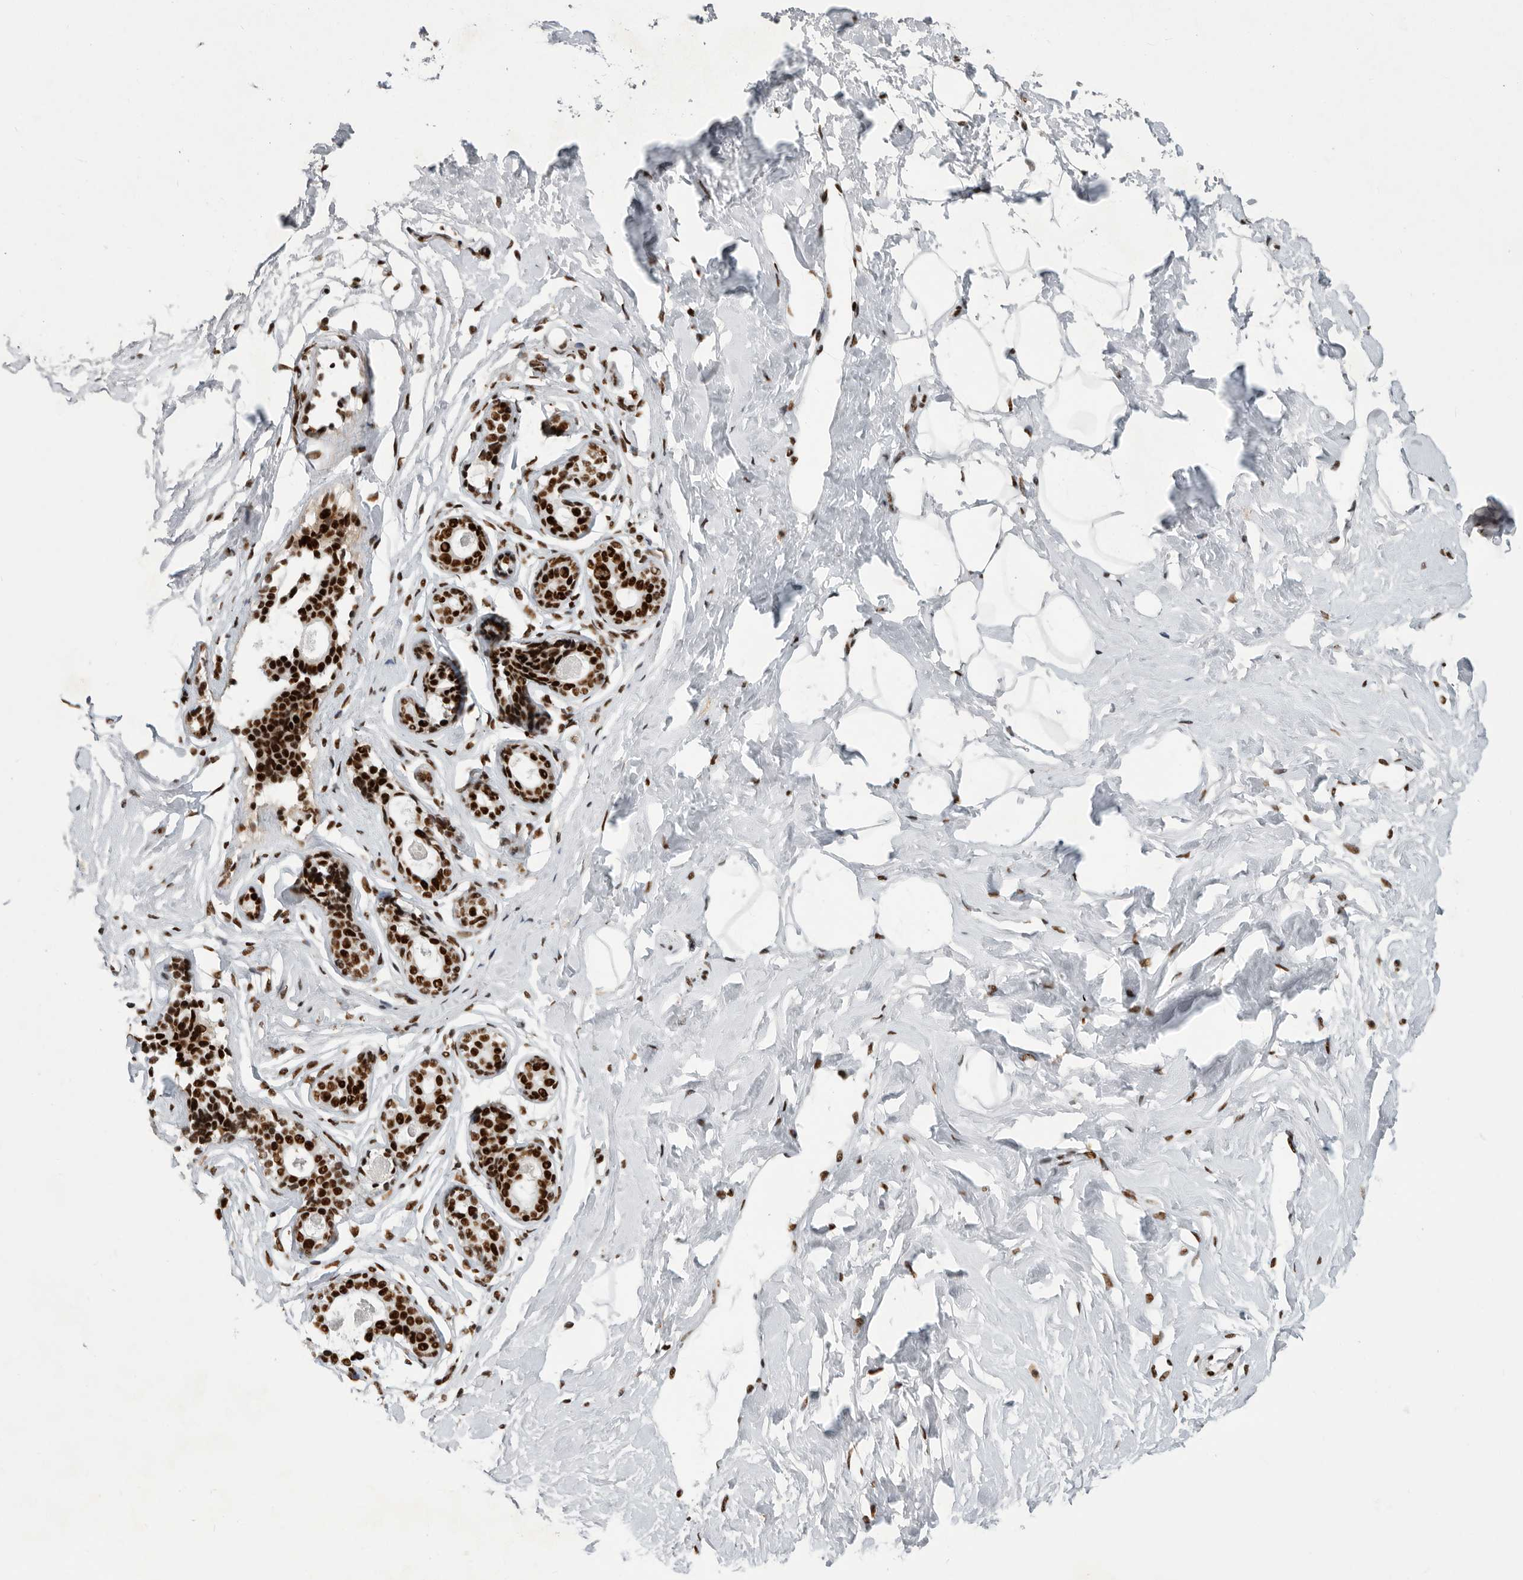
{"staining": {"intensity": "moderate", "quantity": "25%-75%", "location": "nuclear"}, "tissue": "breast", "cell_type": "Adipocytes", "image_type": "normal", "snomed": [{"axis": "morphology", "description": "Normal tissue, NOS"}, {"axis": "morphology", "description": "Adenoma, NOS"}, {"axis": "topography", "description": "Breast"}], "caption": "Moderate nuclear protein expression is present in approximately 25%-75% of adipocytes in breast. Immunohistochemistry (ihc) stains the protein of interest in brown and the nuclei are stained blue.", "gene": "BCLAF1", "patient": {"sex": "female", "age": 23}}